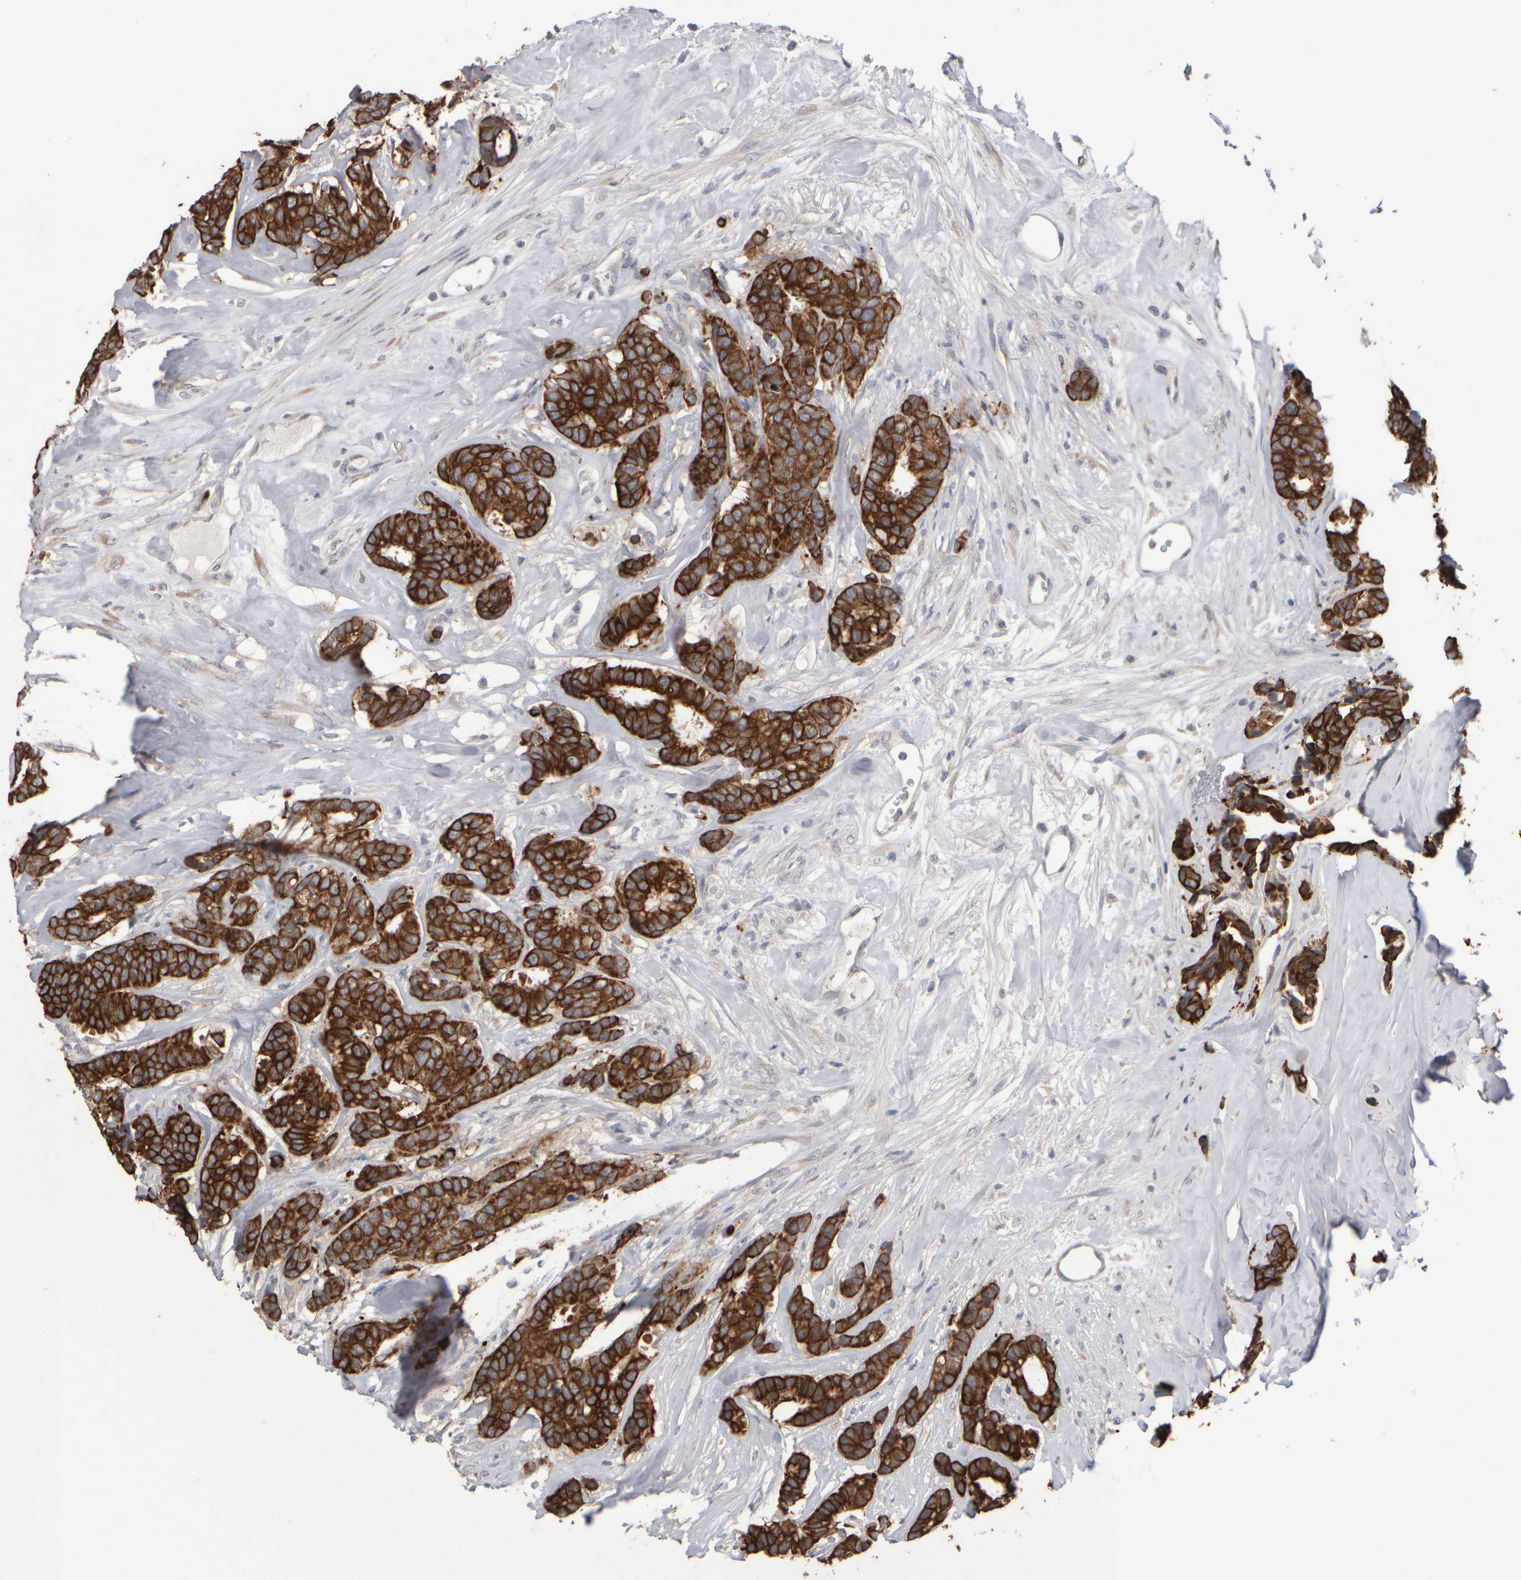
{"staining": {"intensity": "strong", "quantity": ">75%", "location": "cytoplasmic/membranous"}, "tissue": "breast cancer", "cell_type": "Tumor cells", "image_type": "cancer", "snomed": [{"axis": "morphology", "description": "Duct carcinoma"}, {"axis": "topography", "description": "Breast"}], "caption": "Immunohistochemical staining of human breast invasive ductal carcinoma shows high levels of strong cytoplasmic/membranous protein expression in about >75% of tumor cells. (DAB IHC with brightfield microscopy, high magnification).", "gene": "EPHX2", "patient": {"sex": "female", "age": 87}}